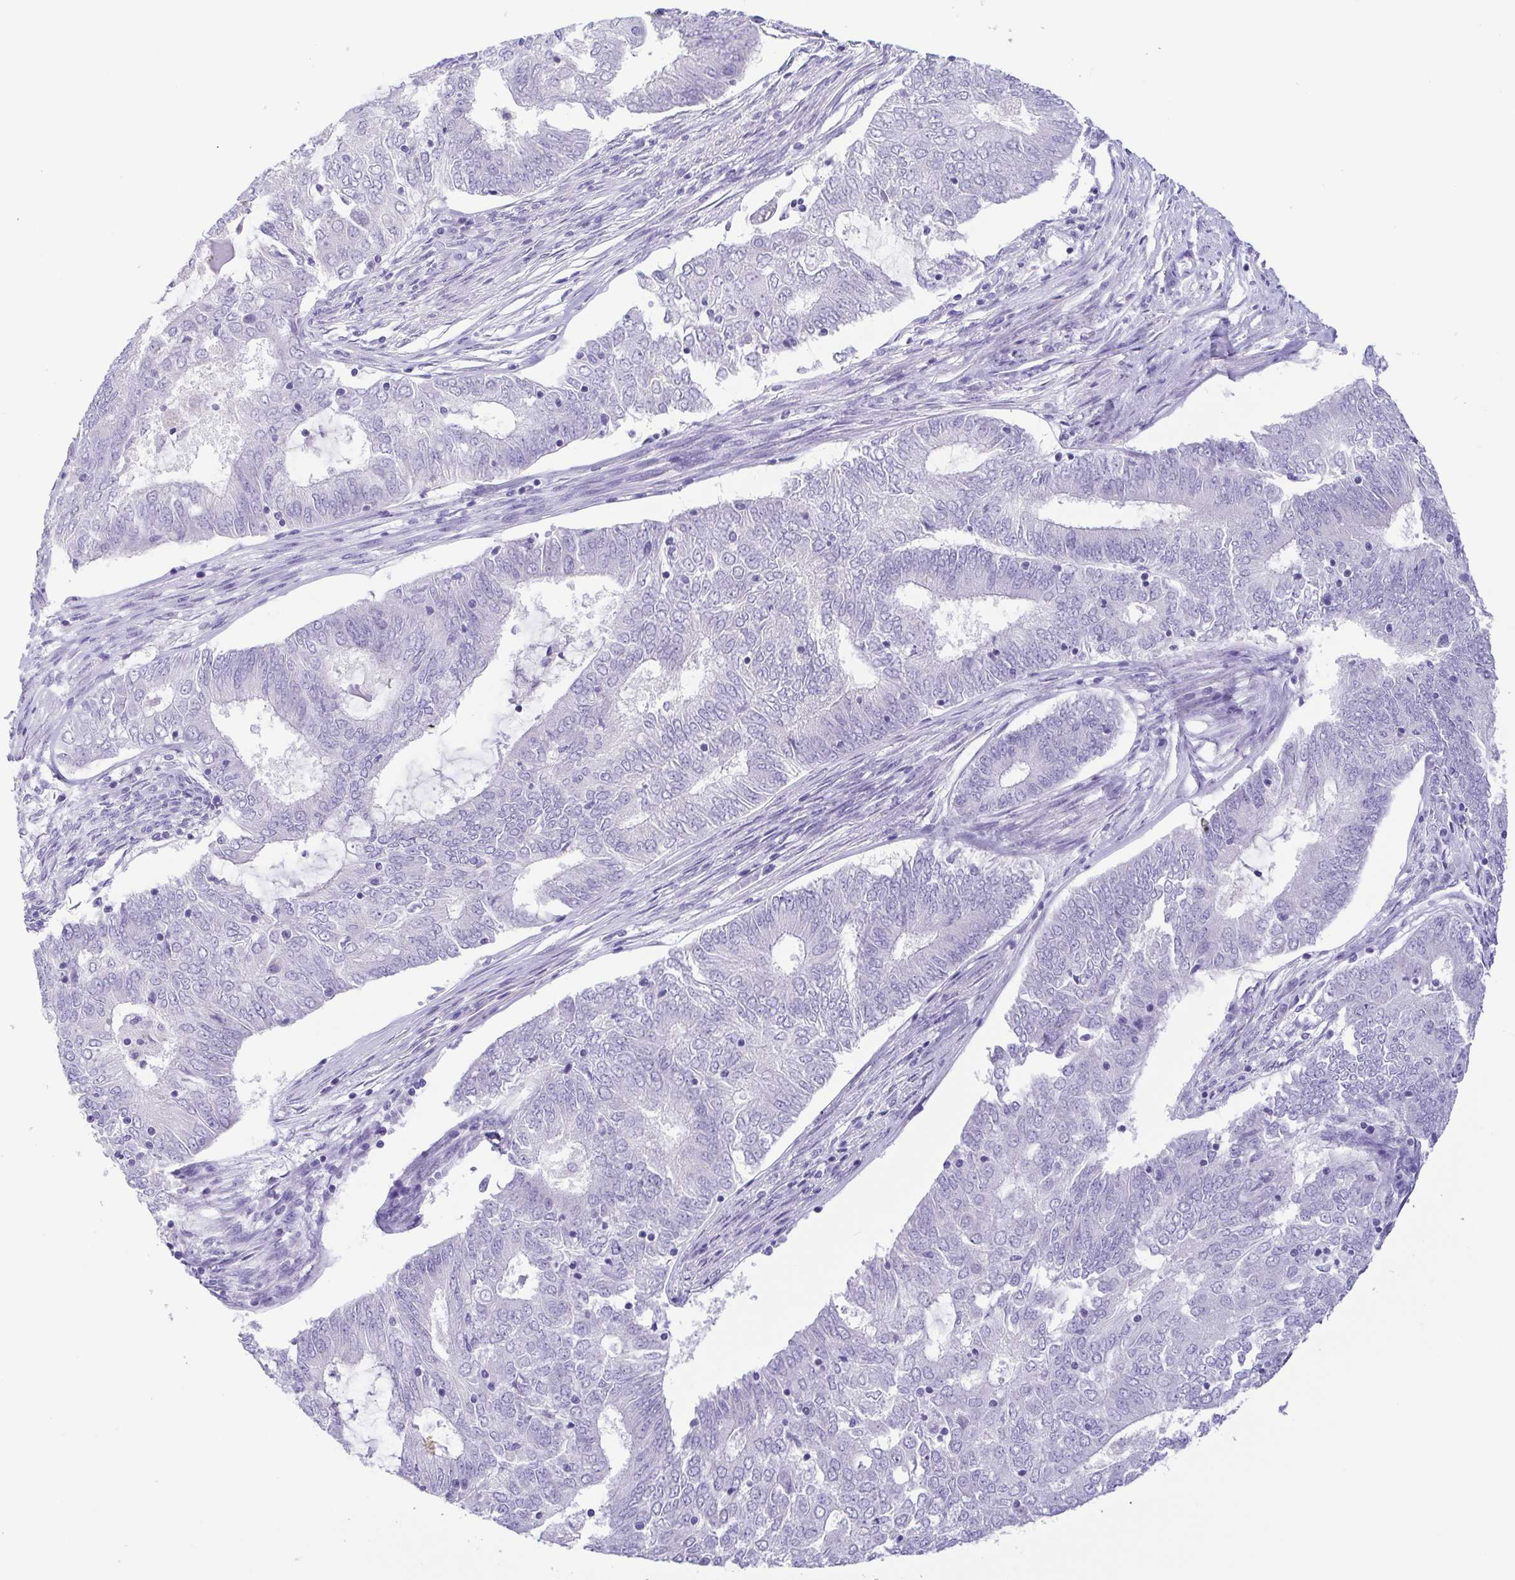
{"staining": {"intensity": "negative", "quantity": "none", "location": "none"}, "tissue": "endometrial cancer", "cell_type": "Tumor cells", "image_type": "cancer", "snomed": [{"axis": "morphology", "description": "Adenocarcinoma, NOS"}, {"axis": "topography", "description": "Endometrium"}], "caption": "High power microscopy histopathology image of an immunohistochemistry image of endometrial adenocarcinoma, revealing no significant positivity in tumor cells. (DAB immunohistochemistry (IHC), high magnification).", "gene": "MYL7", "patient": {"sex": "female", "age": 62}}